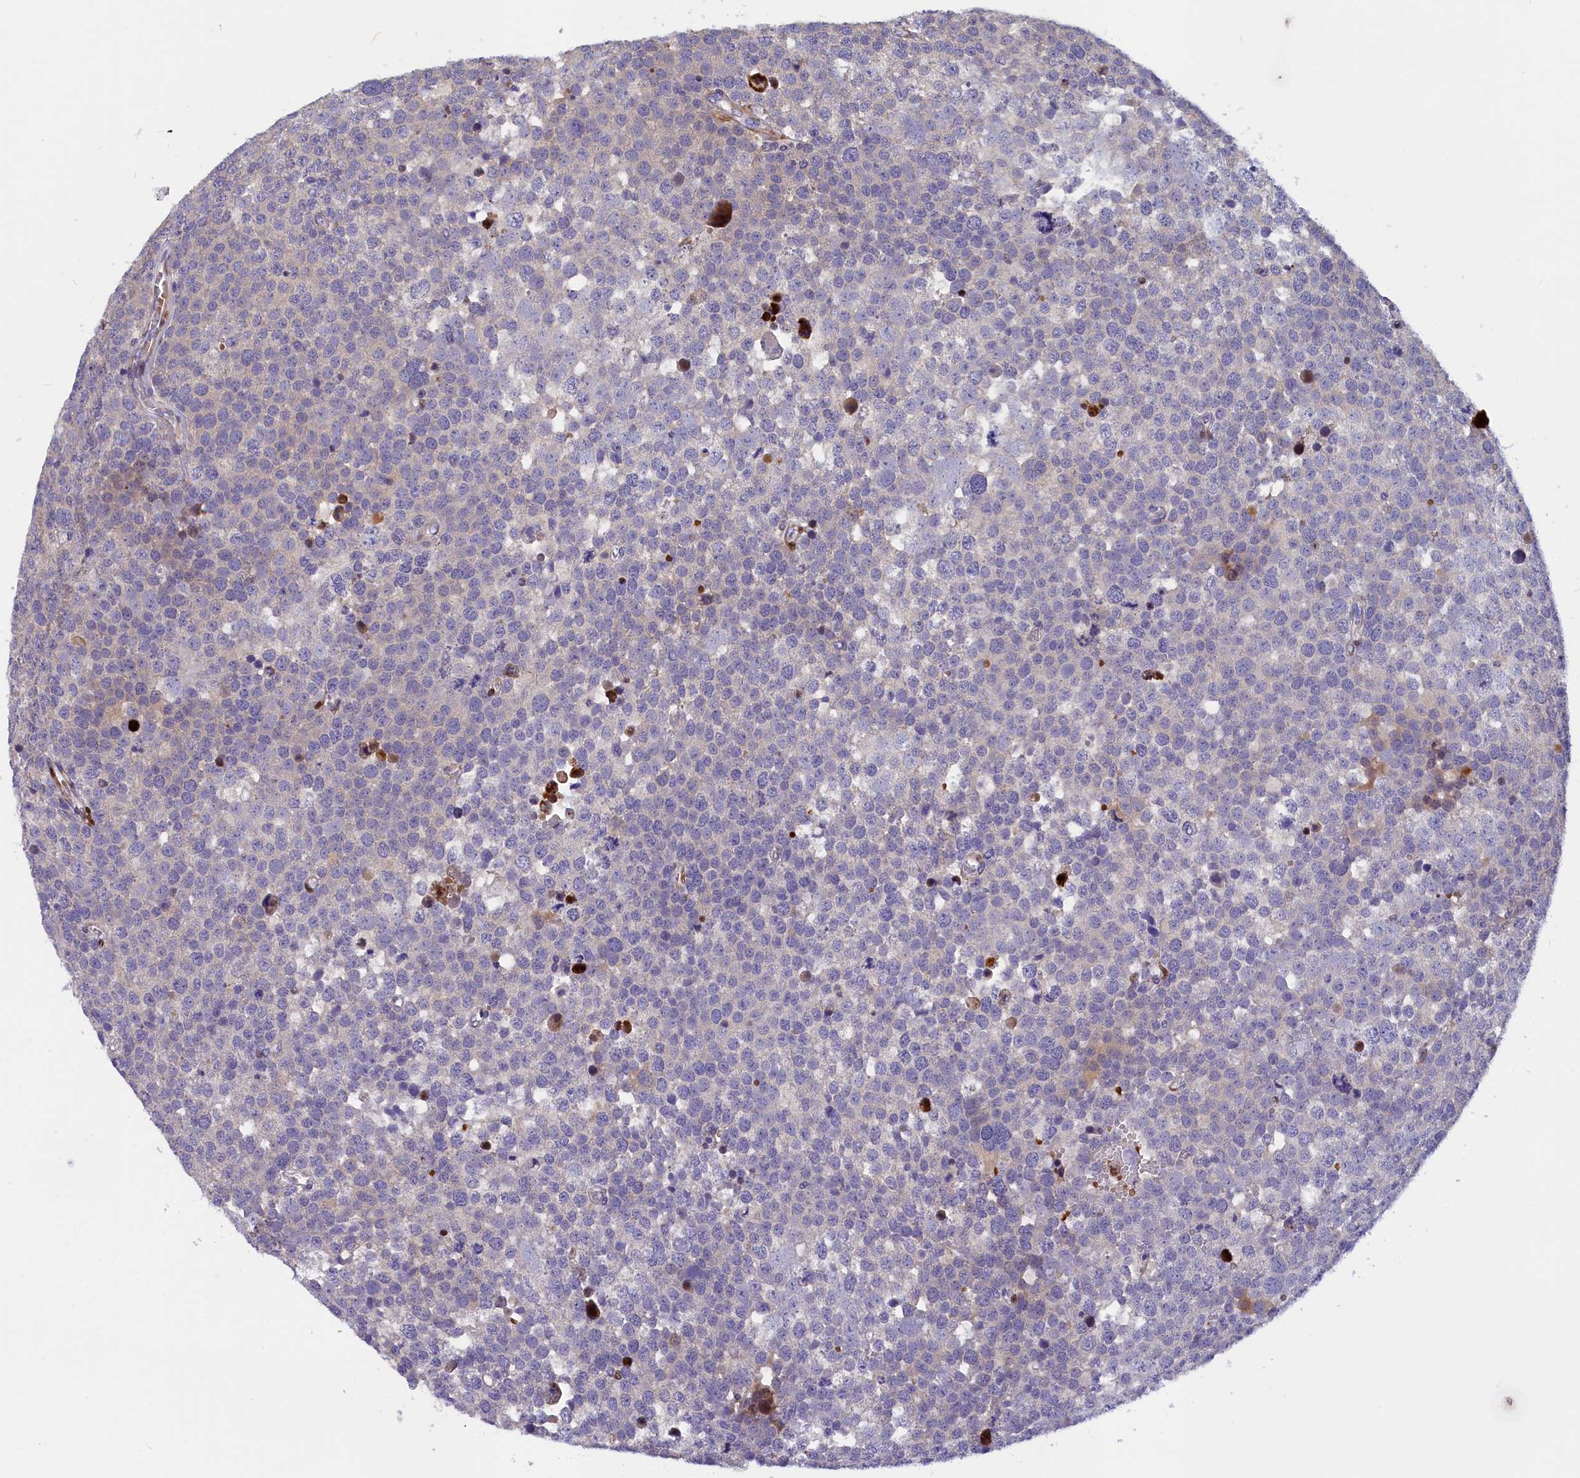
{"staining": {"intensity": "negative", "quantity": "none", "location": "none"}, "tissue": "testis cancer", "cell_type": "Tumor cells", "image_type": "cancer", "snomed": [{"axis": "morphology", "description": "Seminoma, NOS"}, {"axis": "topography", "description": "Testis"}], "caption": "The image exhibits no staining of tumor cells in testis cancer.", "gene": "NKPD1", "patient": {"sex": "male", "age": 71}}